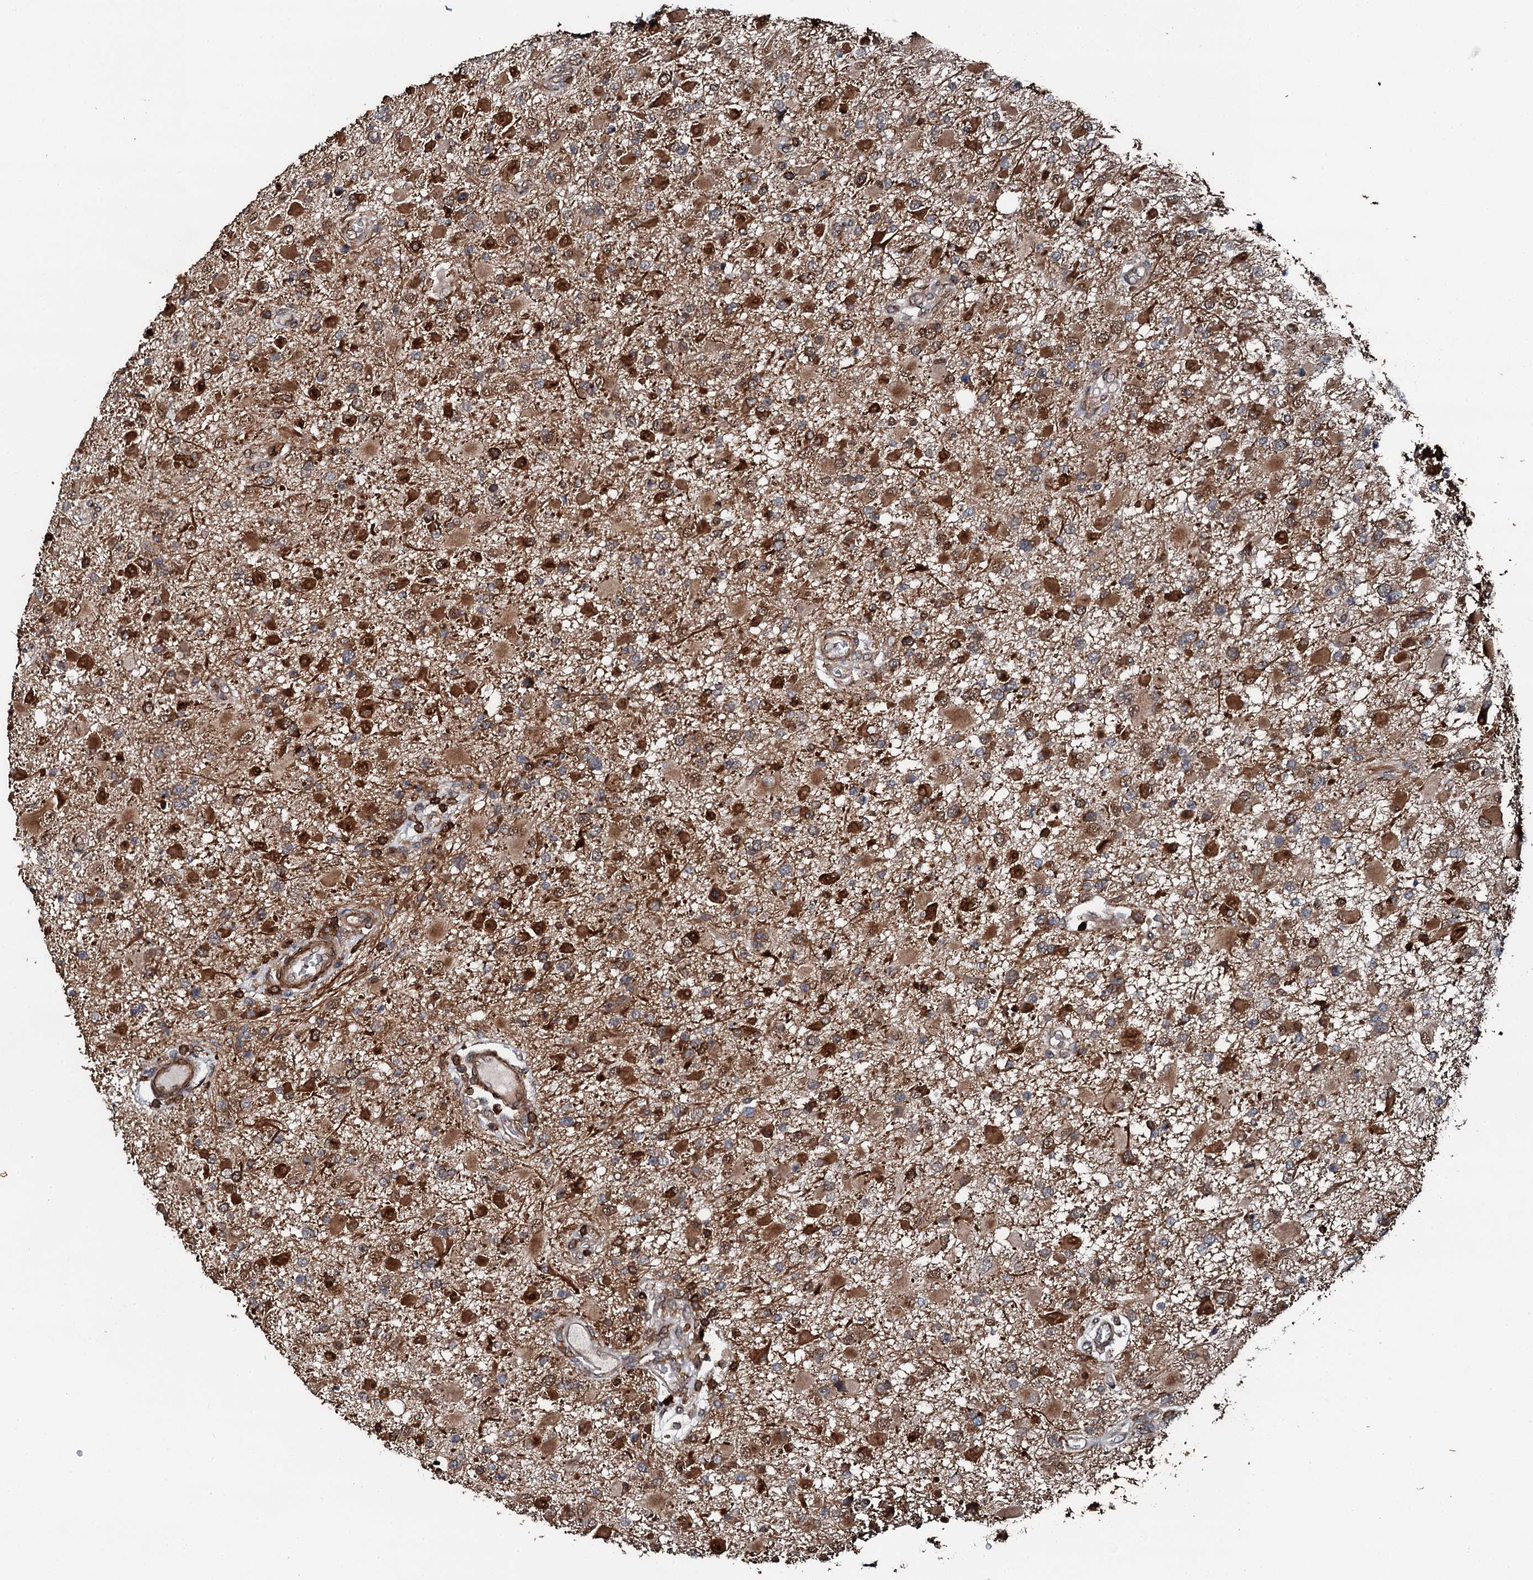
{"staining": {"intensity": "strong", "quantity": "25%-75%", "location": "cytoplasmic/membranous"}, "tissue": "glioma", "cell_type": "Tumor cells", "image_type": "cancer", "snomed": [{"axis": "morphology", "description": "Glioma, malignant, High grade"}, {"axis": "topography", "description": "Brain"}], "caption": "Tumor cells reveal high levels of strong cytoplasmic/membranous staining in about 25%-75% of cells in human glioma. The protein is stained brown, and the nuclei are stained in blue (DAB IHC with brightfield microscopy, high magnification).", "gene": "EDC4", "patient": {"sex": "male", "age": 53}}